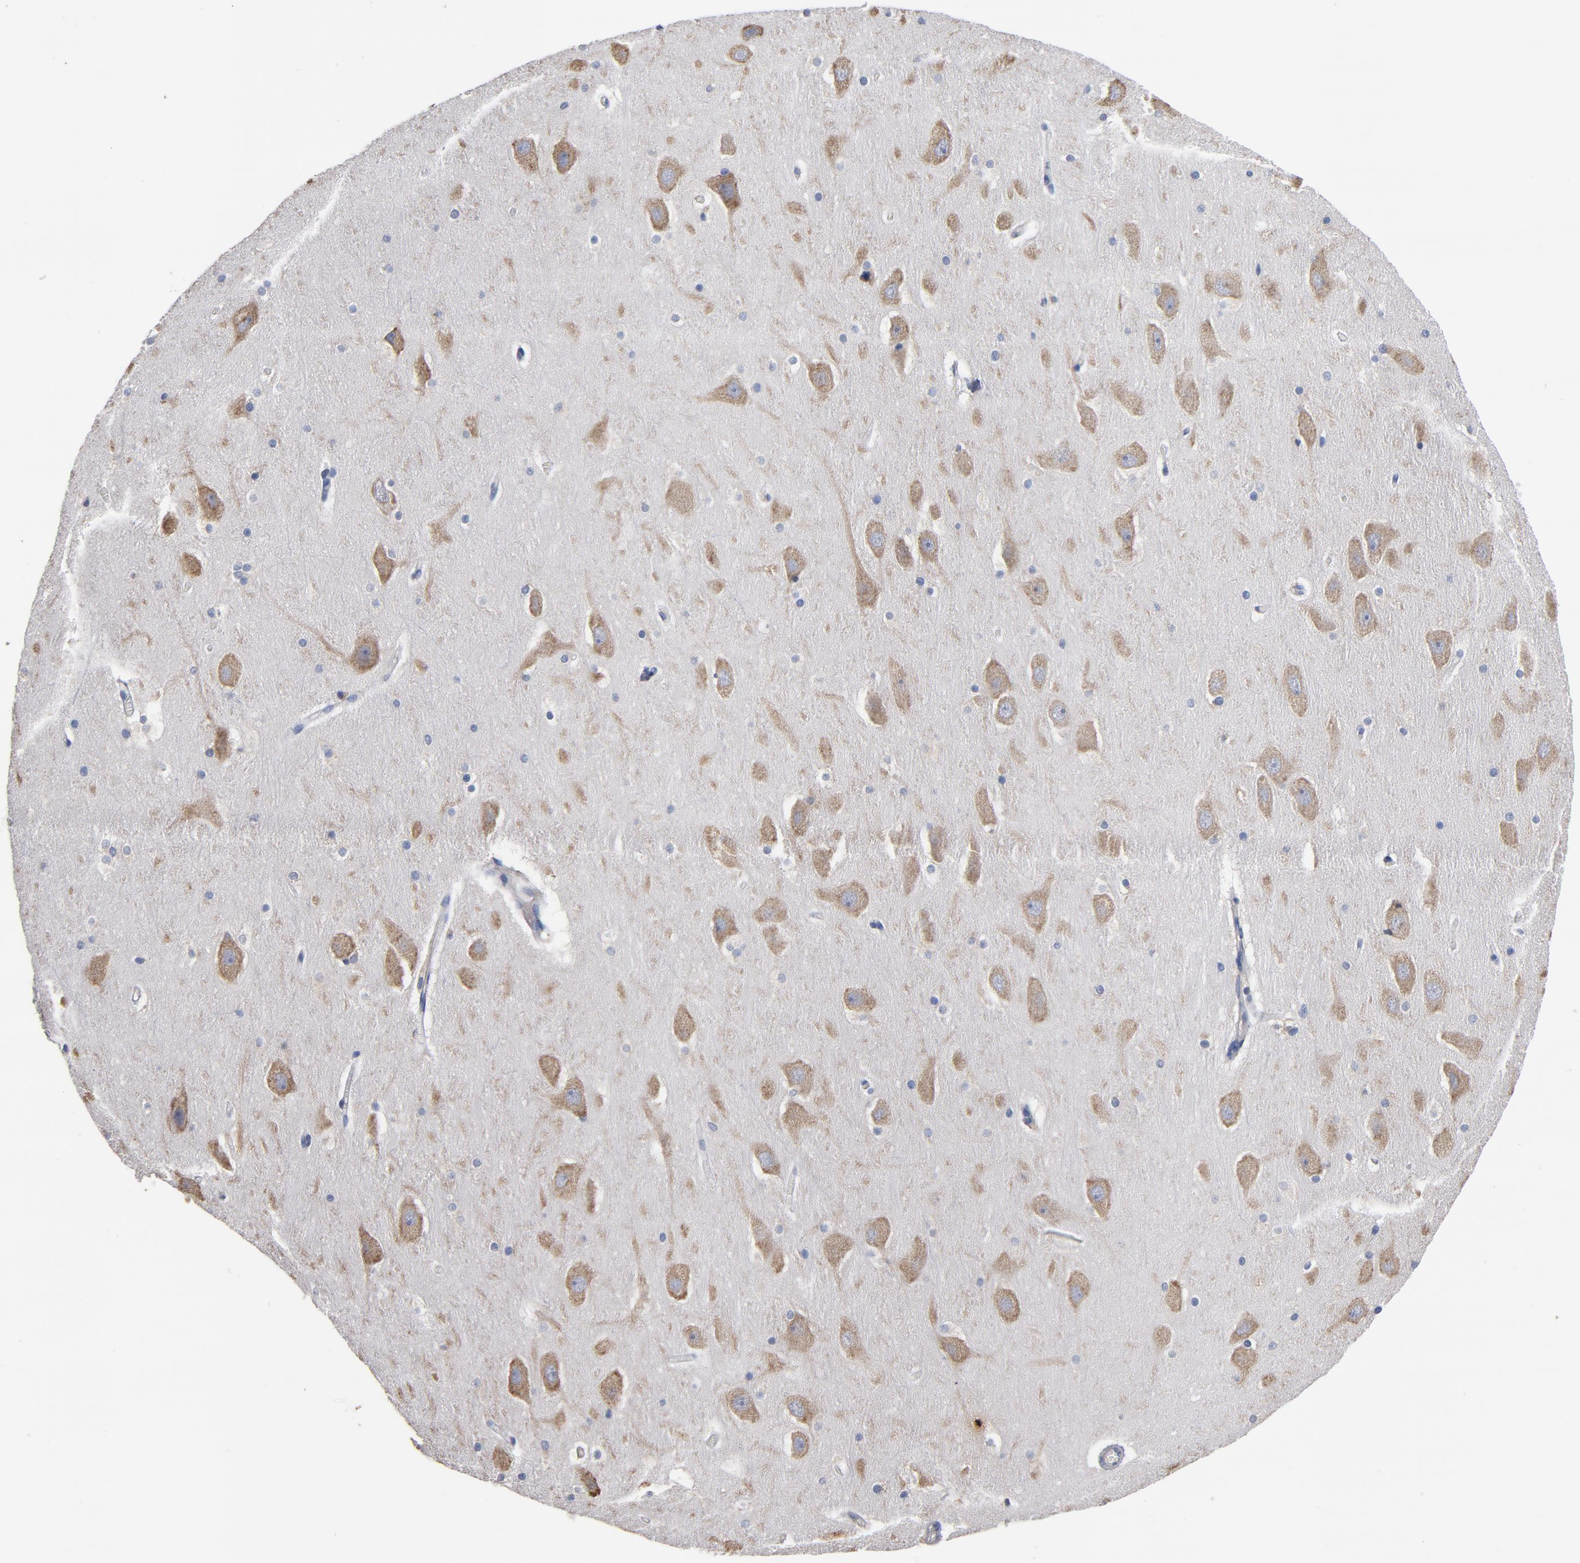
{"staining": {"intensity": "negative", "quantity": "none", "location": "none"}, "tissue": "hippocampus", "cell_type": "Glial cells", "image_type": "normal", "snomed": [{"axis": "morphology", "description": "Normal tissue, NOS"}, {"axis": "topography", "description": "Hippocampus"}], "caption": "This micrograph is of benign hippocampus stained with immunohistochemistry (IHC) to label a protein in brown with the nuclei are counter-stained blue. There is no expression in glial cells.", "gene": "TLR4", "patient": {"sex": "male", "age": 45}}